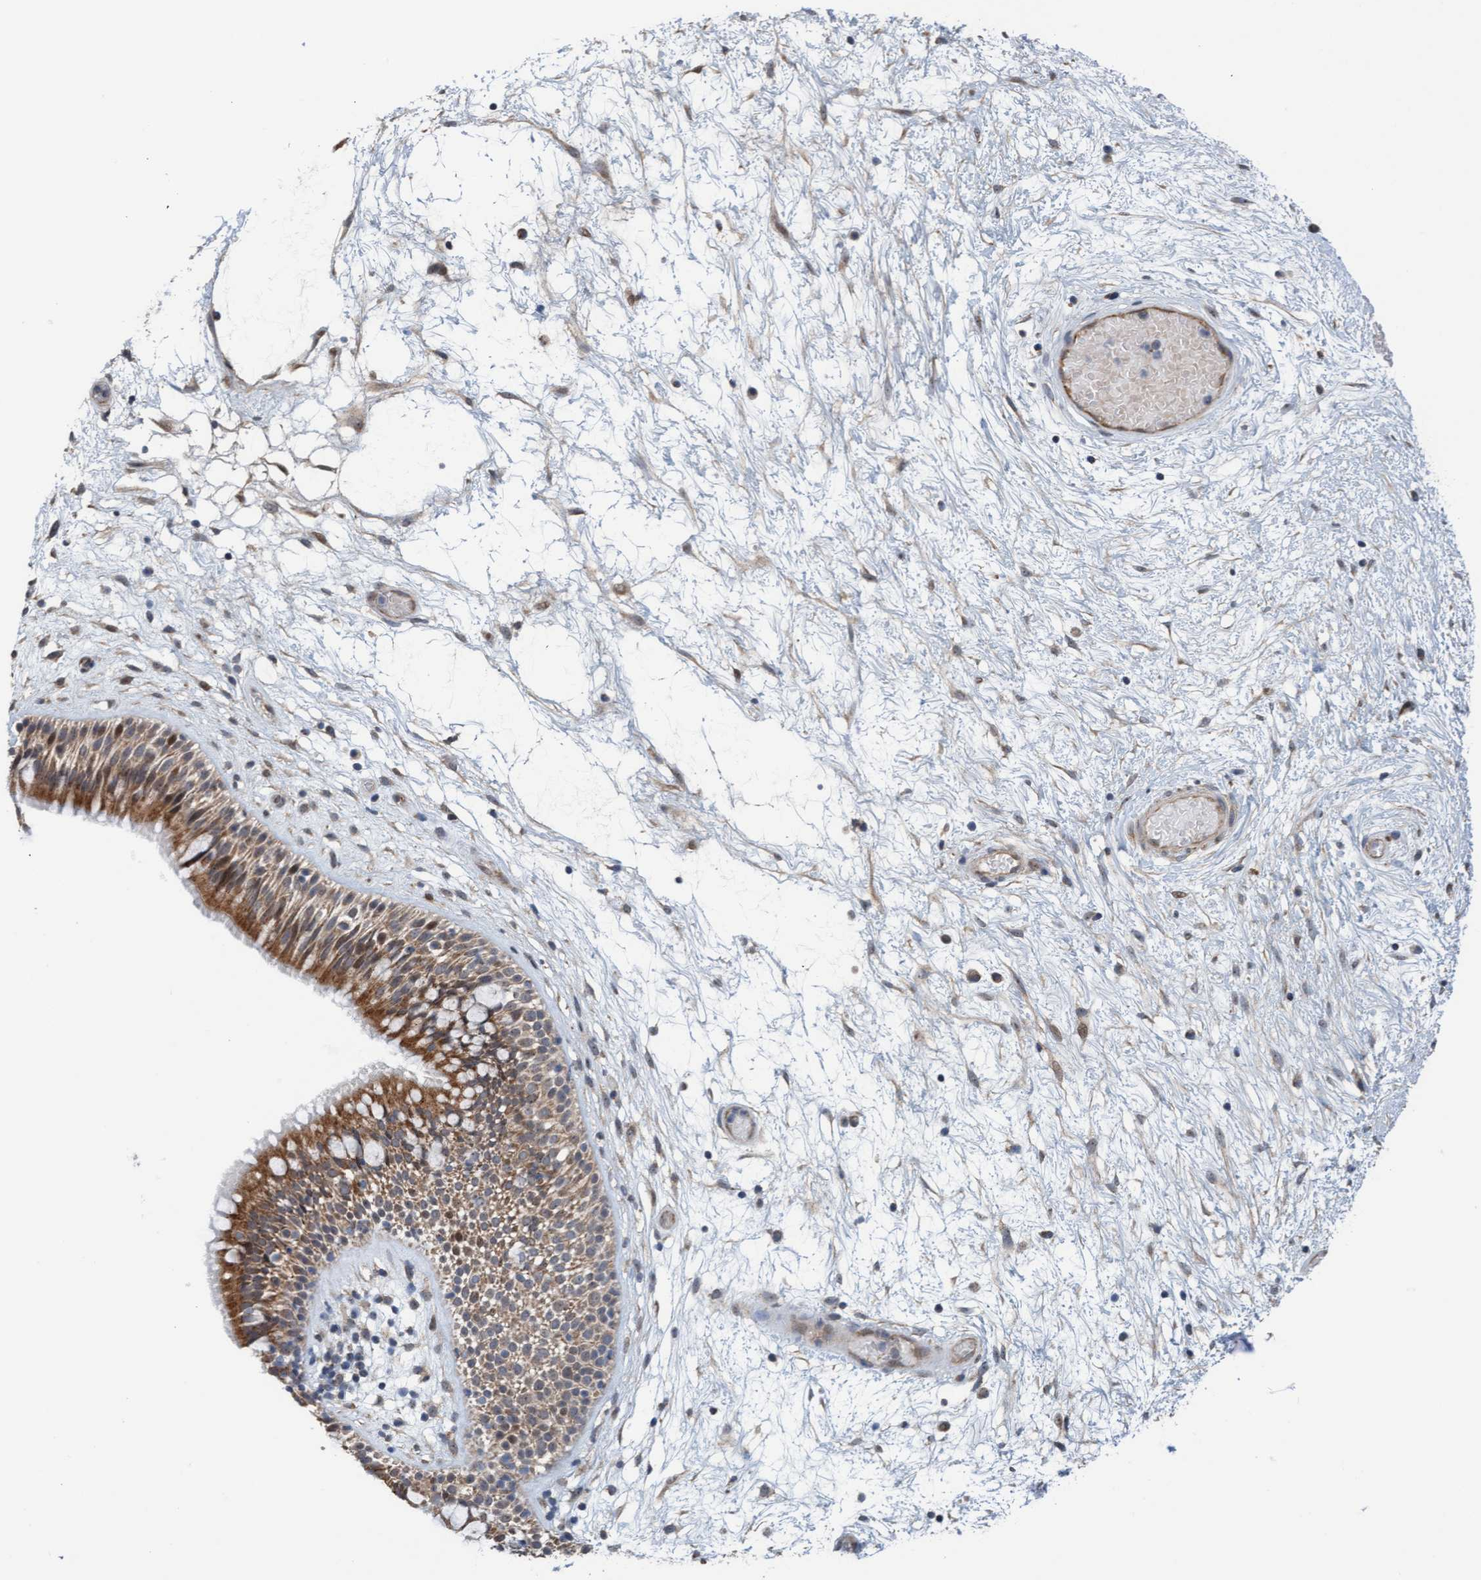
{"staining": {"intensity": "moderate", "quantity": ">75%", "location": "cytoplasmic/membranous"}, "tissue": "nasopharynx", "cell_type": "Respiratory epithelial cells", "image_type": "normal", "snomed": [{"axis": "morphology", "description": "Normal tissue, NOS"}, {"axis": "morphology", "description": "Inflammation, NOS"}, {"axis": "topography", "description": "Nasopharynx"}], "caption": "A brown stain labels moderate cytoplasmic/membranous expression of a protein in respiratory epithelial cells of unremarkable nasopharynx. The protein is shown in brown color, while the nuclei are stained blue.", "gene": "ZNF566", "patient": {"sex": "male", "age": 48}}